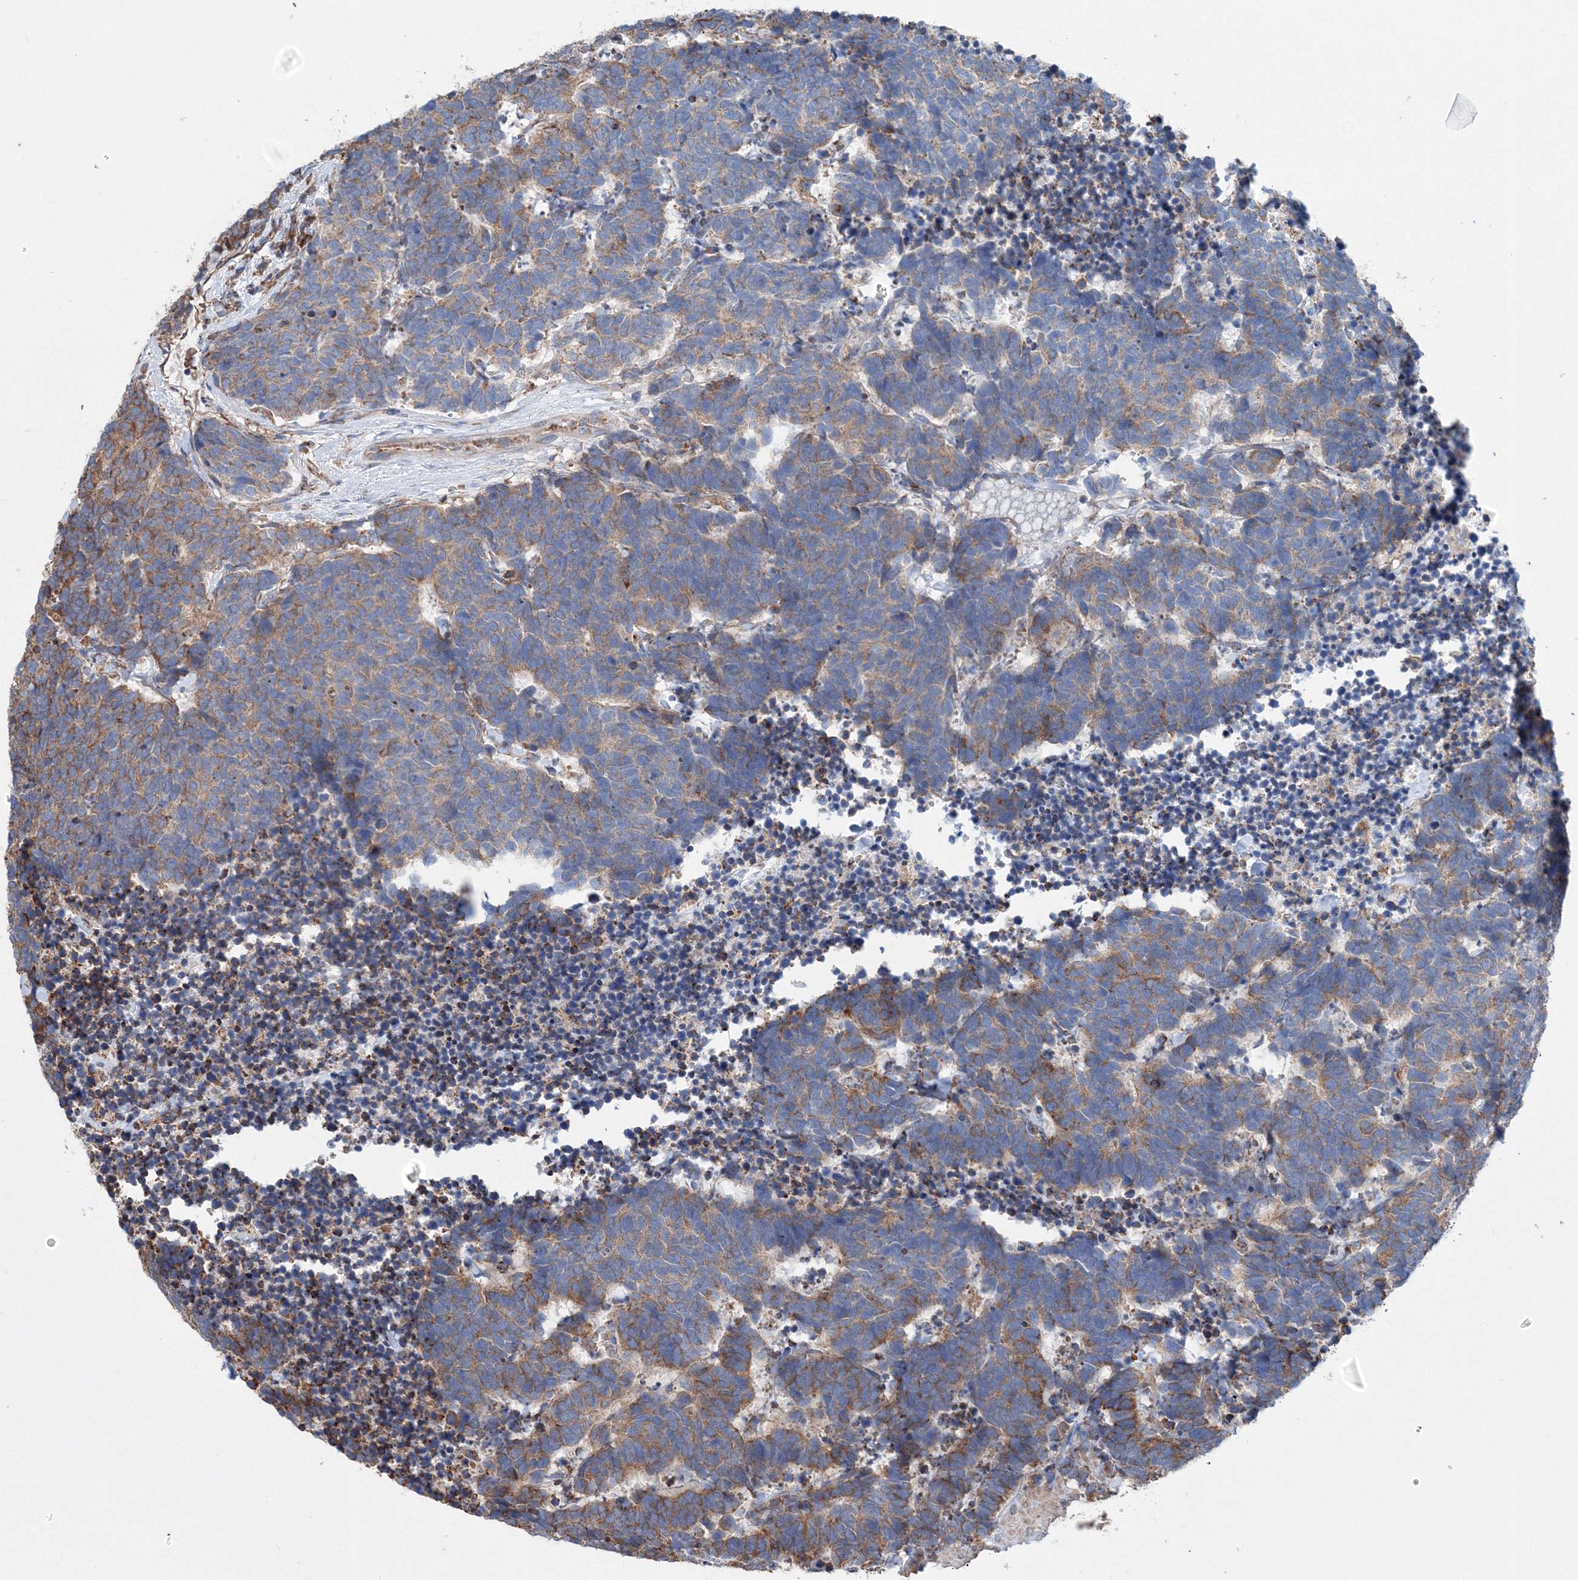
{"staining": {"intensity": "moderate", "quantity": "25%-75%", "location": "cytoplasmic/membranous"}, "tissue": "carcinoid", "cell_type": "Tumor cells", "image_type": "cancer", "snomed": [{"axis": "morphology", "description": "Carcinoma, NOS"}, {"axis": "morphology", "description": "Carcinoid, malignant, NOS"}, {"axis": "topography", "description": "Urinary bladder"}], "caption": "IHC (DAB (3,3'-diaminobenzidine)) staining of human carcinoid demonstrates moderate cytoplasmic/membranous protein expression in about 25%-75% of tumor cells. (DAB (3,3'-diaminobenzidine) IHC, brown staining for protein, blue staining for nuclei).", "gene": "VPS8", "patient": {"sex": "male", "age": 57}}